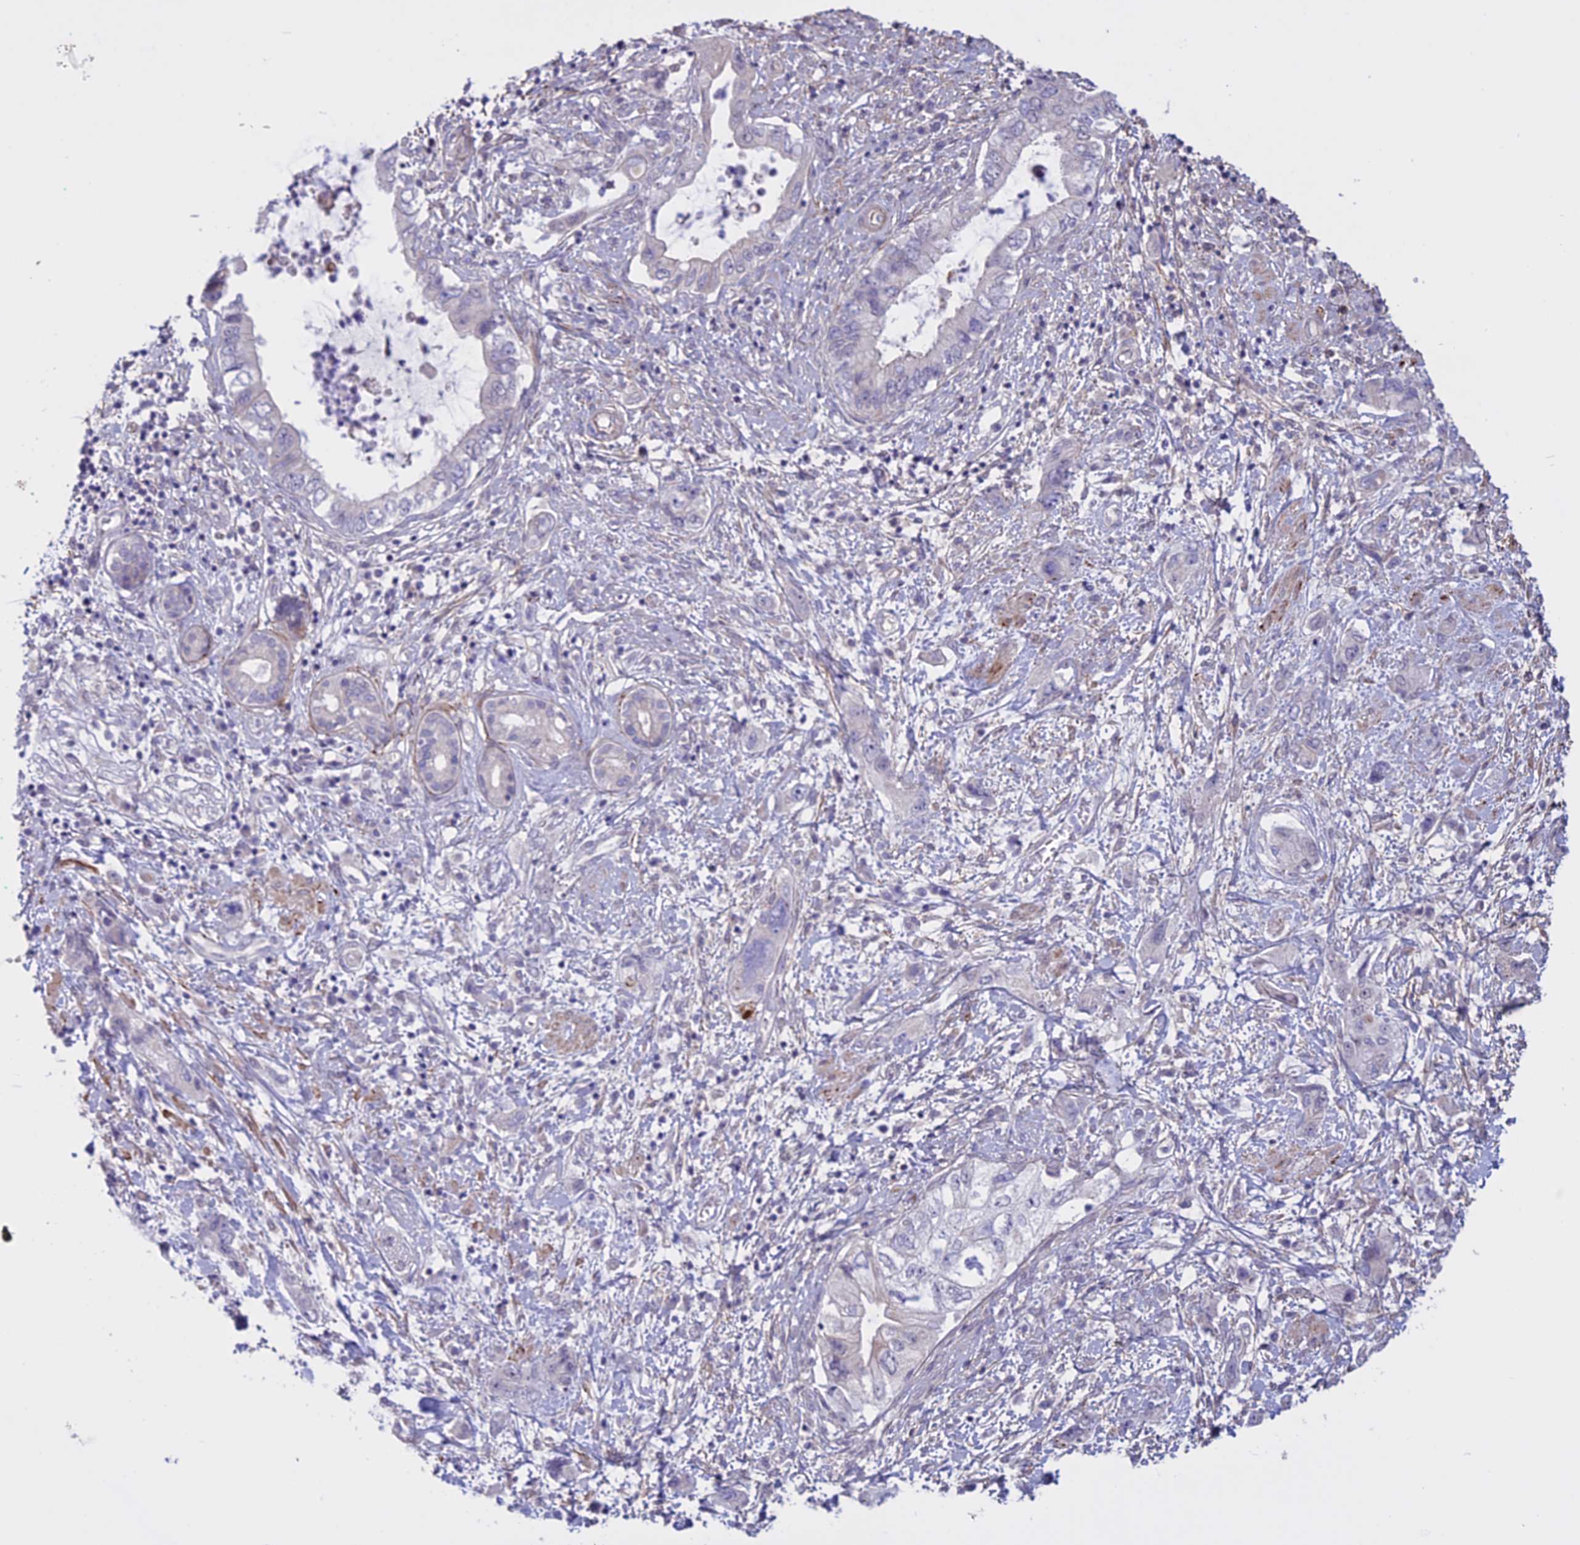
{"staining": {"intensity": "negative", "quantity": "none", "location": "none"}, "tissue": "pancreatic cancer", "cell_type": "Tumor cells", "image_type": "cancer", "snomed": [{"axis": "morphology", "description": "Adenocarcinoma, NOS"}, {"axis": "topography", "description": "Pancreas"}], "caption": "A high-resolution micrograph shows IHC staining of pancreatic cancer, which reveals no significant expression in tumor cells.", "gene": "SPHKAP", "patient": {"sex": "female", "age": 73}}